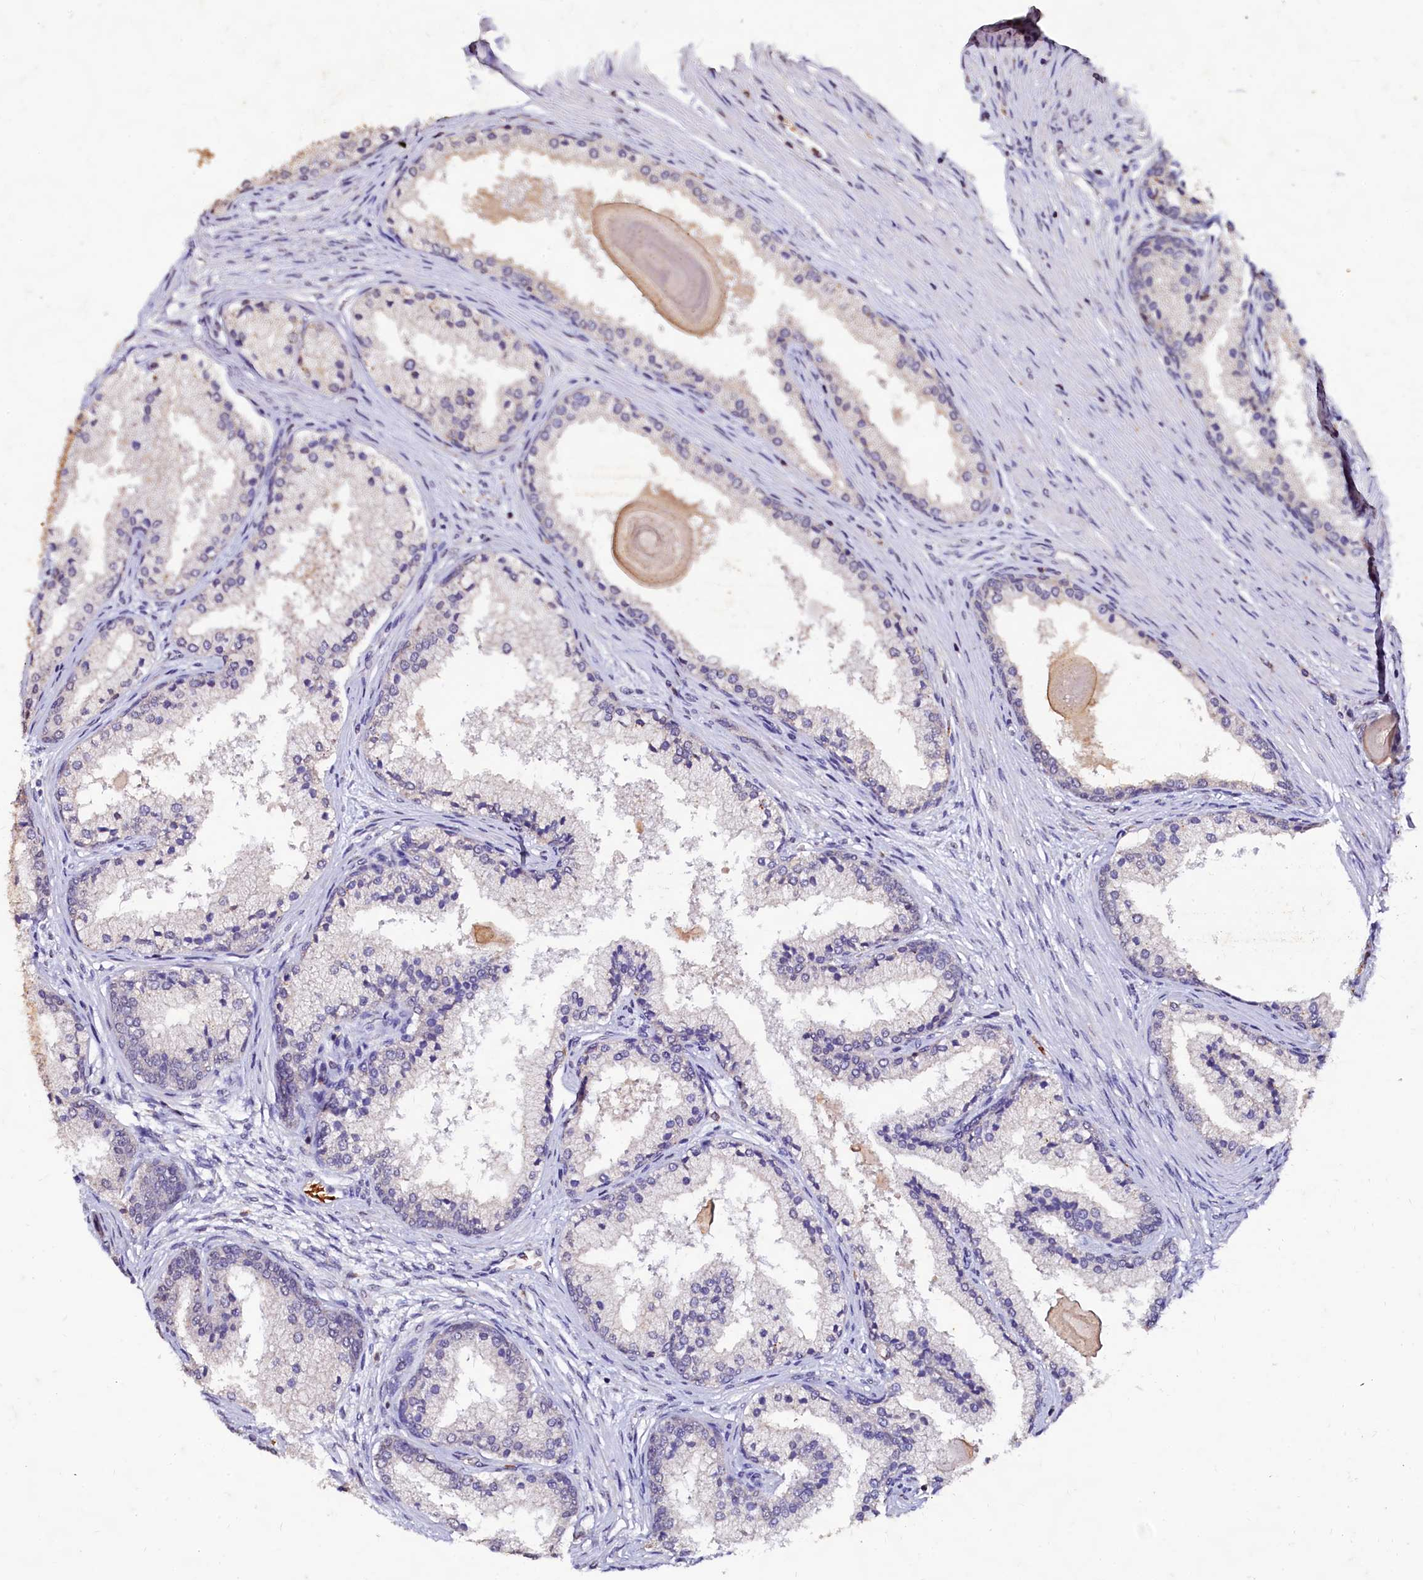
{"staining": {"intensity": "negative", "quantity": "none", "location": "none"}, "tissue": "prostate cancer", "cell_type": "Tumor cells", "image_type": "cancer", "snomed": [{"axis": "morphology", "description": "Adenocarcinoma, Low grade"}, {"axis": "topography", "description": "Prostate"}], "caption": "High power microscopy image of an immunohistochemistry (IHC) image of prostate adenocarcinoma (low-grade), revealing no significant staining in tumor cells. The staining is performed using DAB brown chromogen with nuclei counter-stained in using hematoxylin.", "gene": "CSTPP1", "patient": {"sex": "male", "age": 59}}